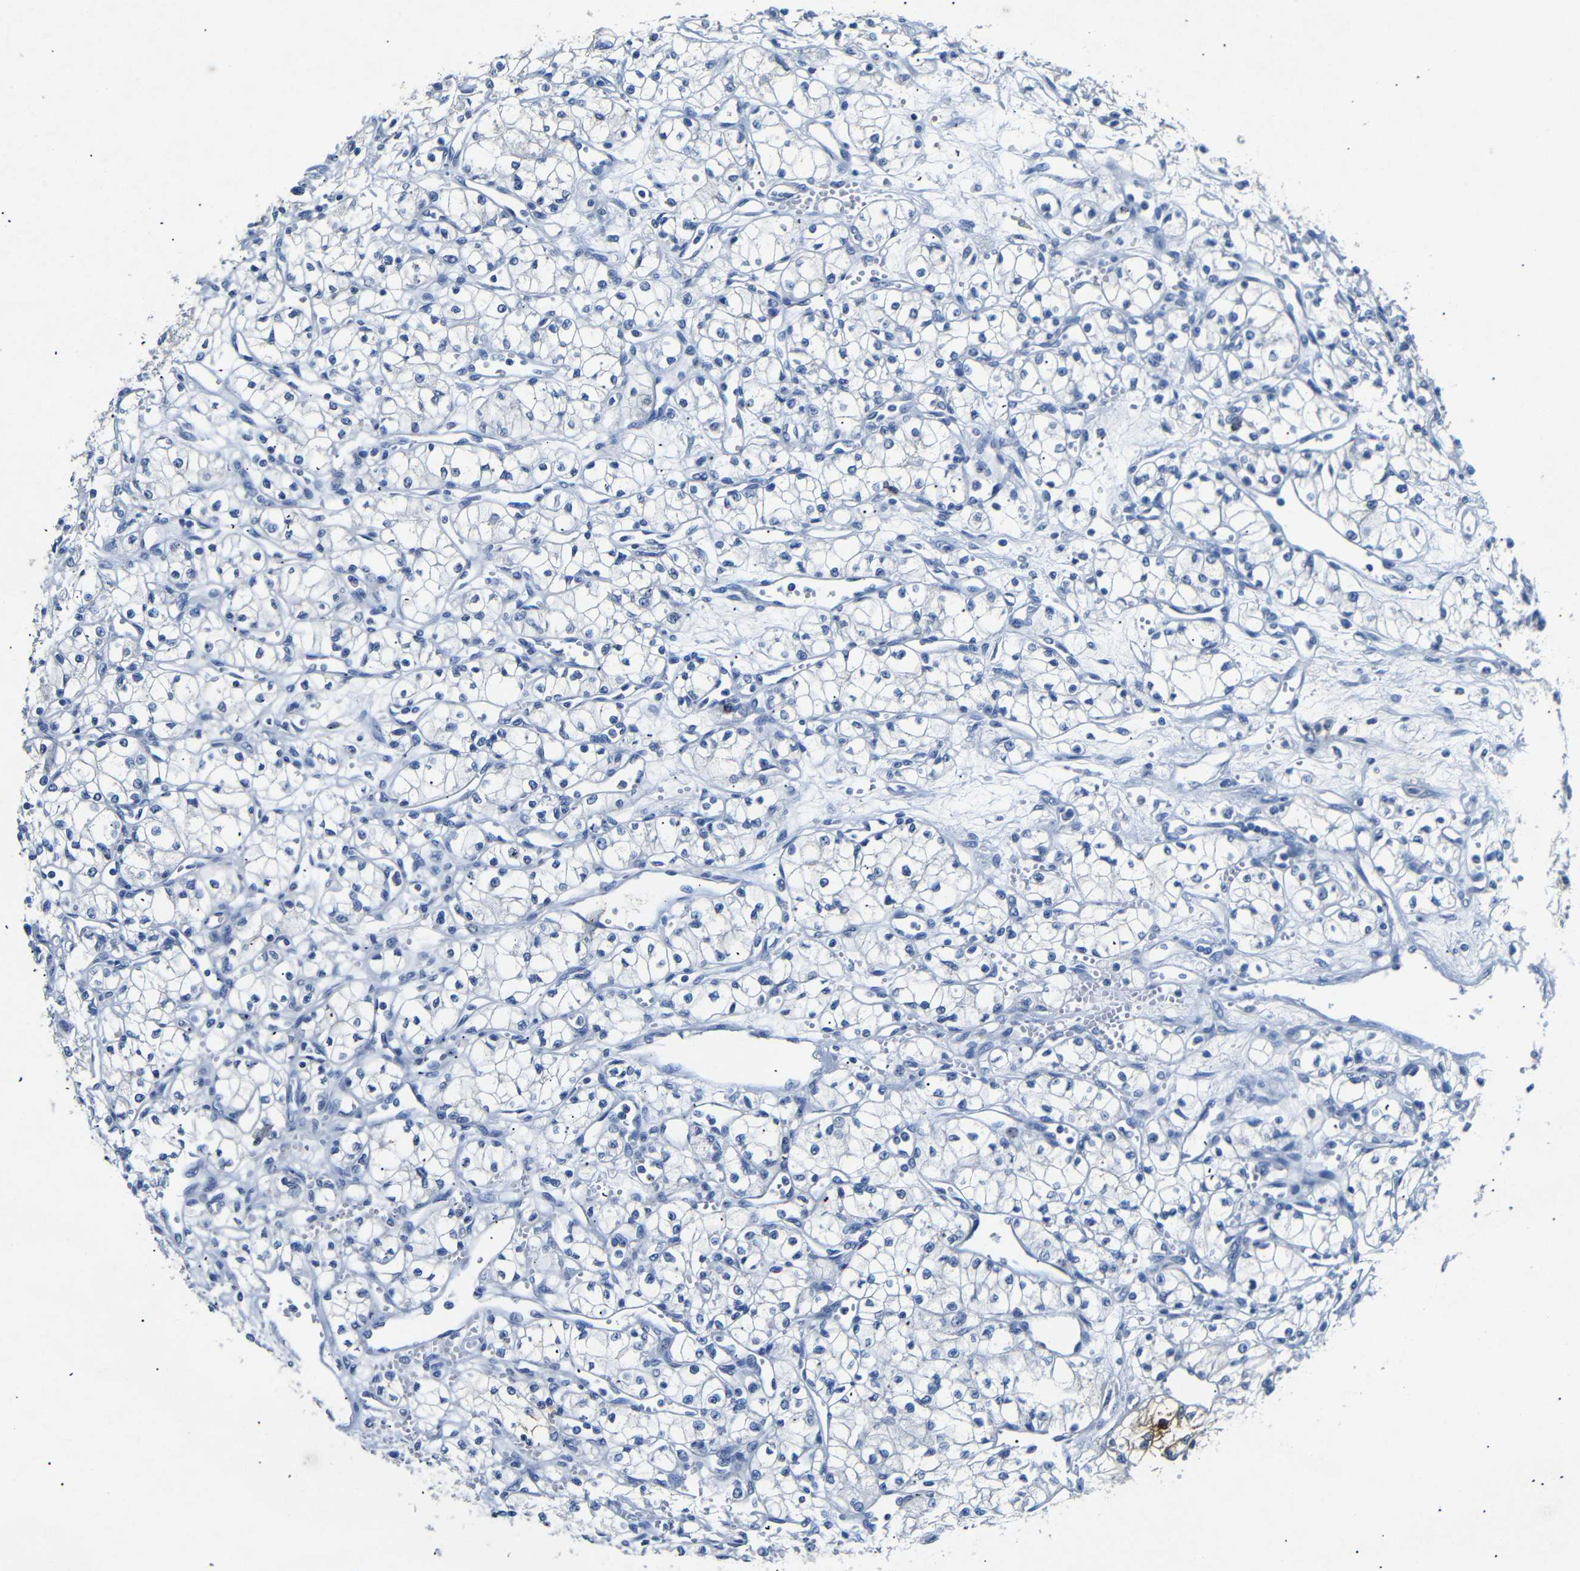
{"staining": {"intensity": "negative", "quantity": "none", "location": "none"}, "tissue": "renal cancer", "cell_type": "Tumor cells", "image_type": "cancer", "snomed": [{"axis": "morphology", "description": "Normal tissue, NOS"}, {"axis": "morphology", "description": "Adenocarcinoma, NOS"}, {"axis": "topography", "description": "Kidney"}], "caption": "The photomicrograph reveals no significant positivity in tumor cells of adenocarcinoma (renal).", "gene": "INCENP", "patient": {"sex": "male", "age": 59}}